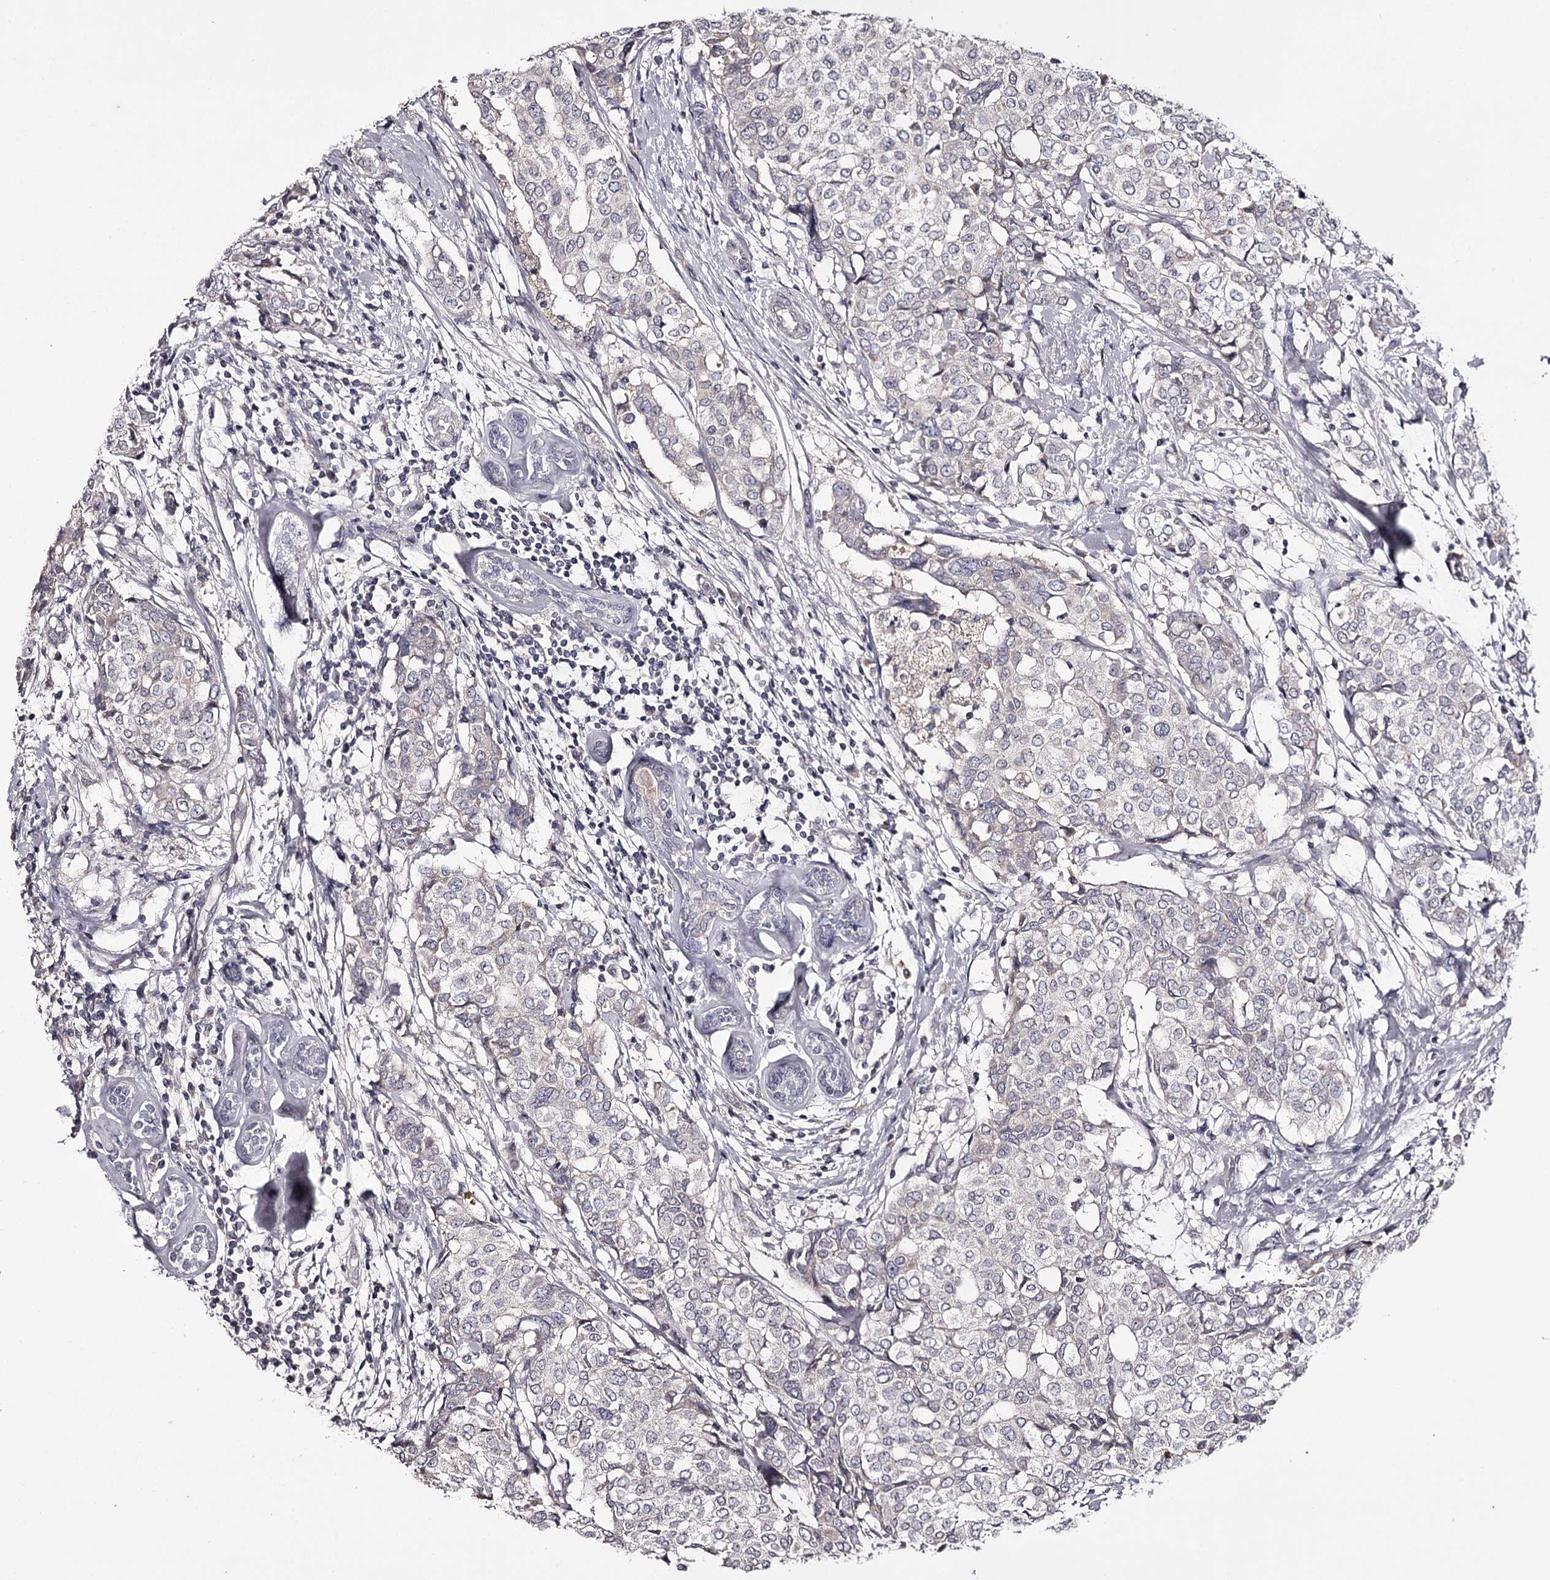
{"staining": {"intensity": "negative", "quantity": "none", "location": "none"}, "tissue": "breast cancer", "cell_type": "Tumor cells", "image_type": "cancer", "snomed": [{"axis": "morphology", "description": "Lobular carcinoma"}, {"axis": "topography", "description": "Breast"}], "caption": "This is an IHC histopathology image of breast cancer (lobular carcinoma). There is no staining in tumor cells.", "gene": "PRM2", "patient": {"sex": "female", "age": 51}}